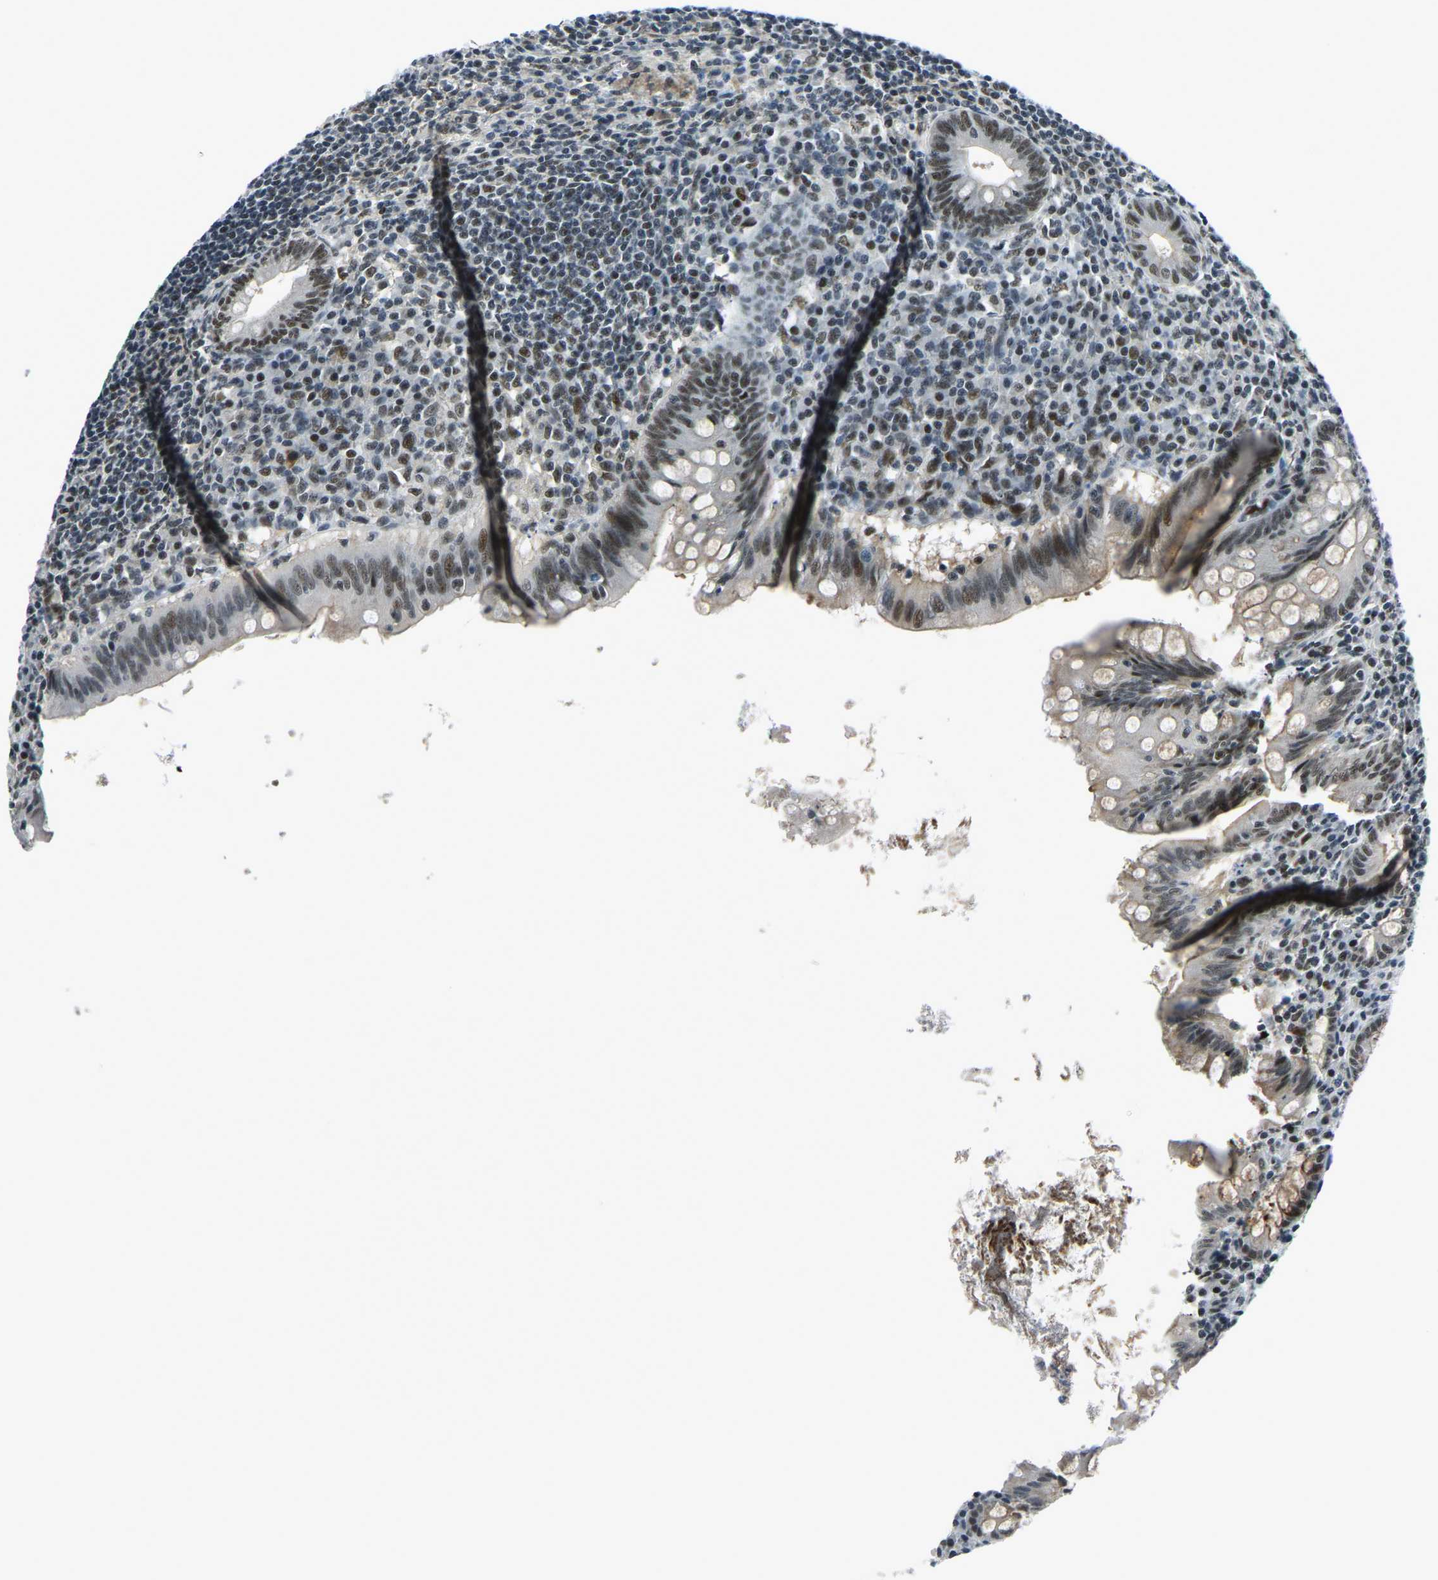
{"staining": {"intensity": "moderate", "quantity": "25%-75%", "location": "nuclear"}, "tissue": "appendix", "cell_type": "Glandular cells", "image_type": "normal", "snomed": [{"axis": "morphology", "description": "Normal tissue, NOS"}, {"axis": "topography", "description": "Appendix"}], "caption": "Immunohistochemistry of unremarkable appendix displays medium levels of moderate nuclear staining in about 25%-75% of glandular cells.", "gene": "PRCC", "patient": {"sex": "male", "age": 56}}